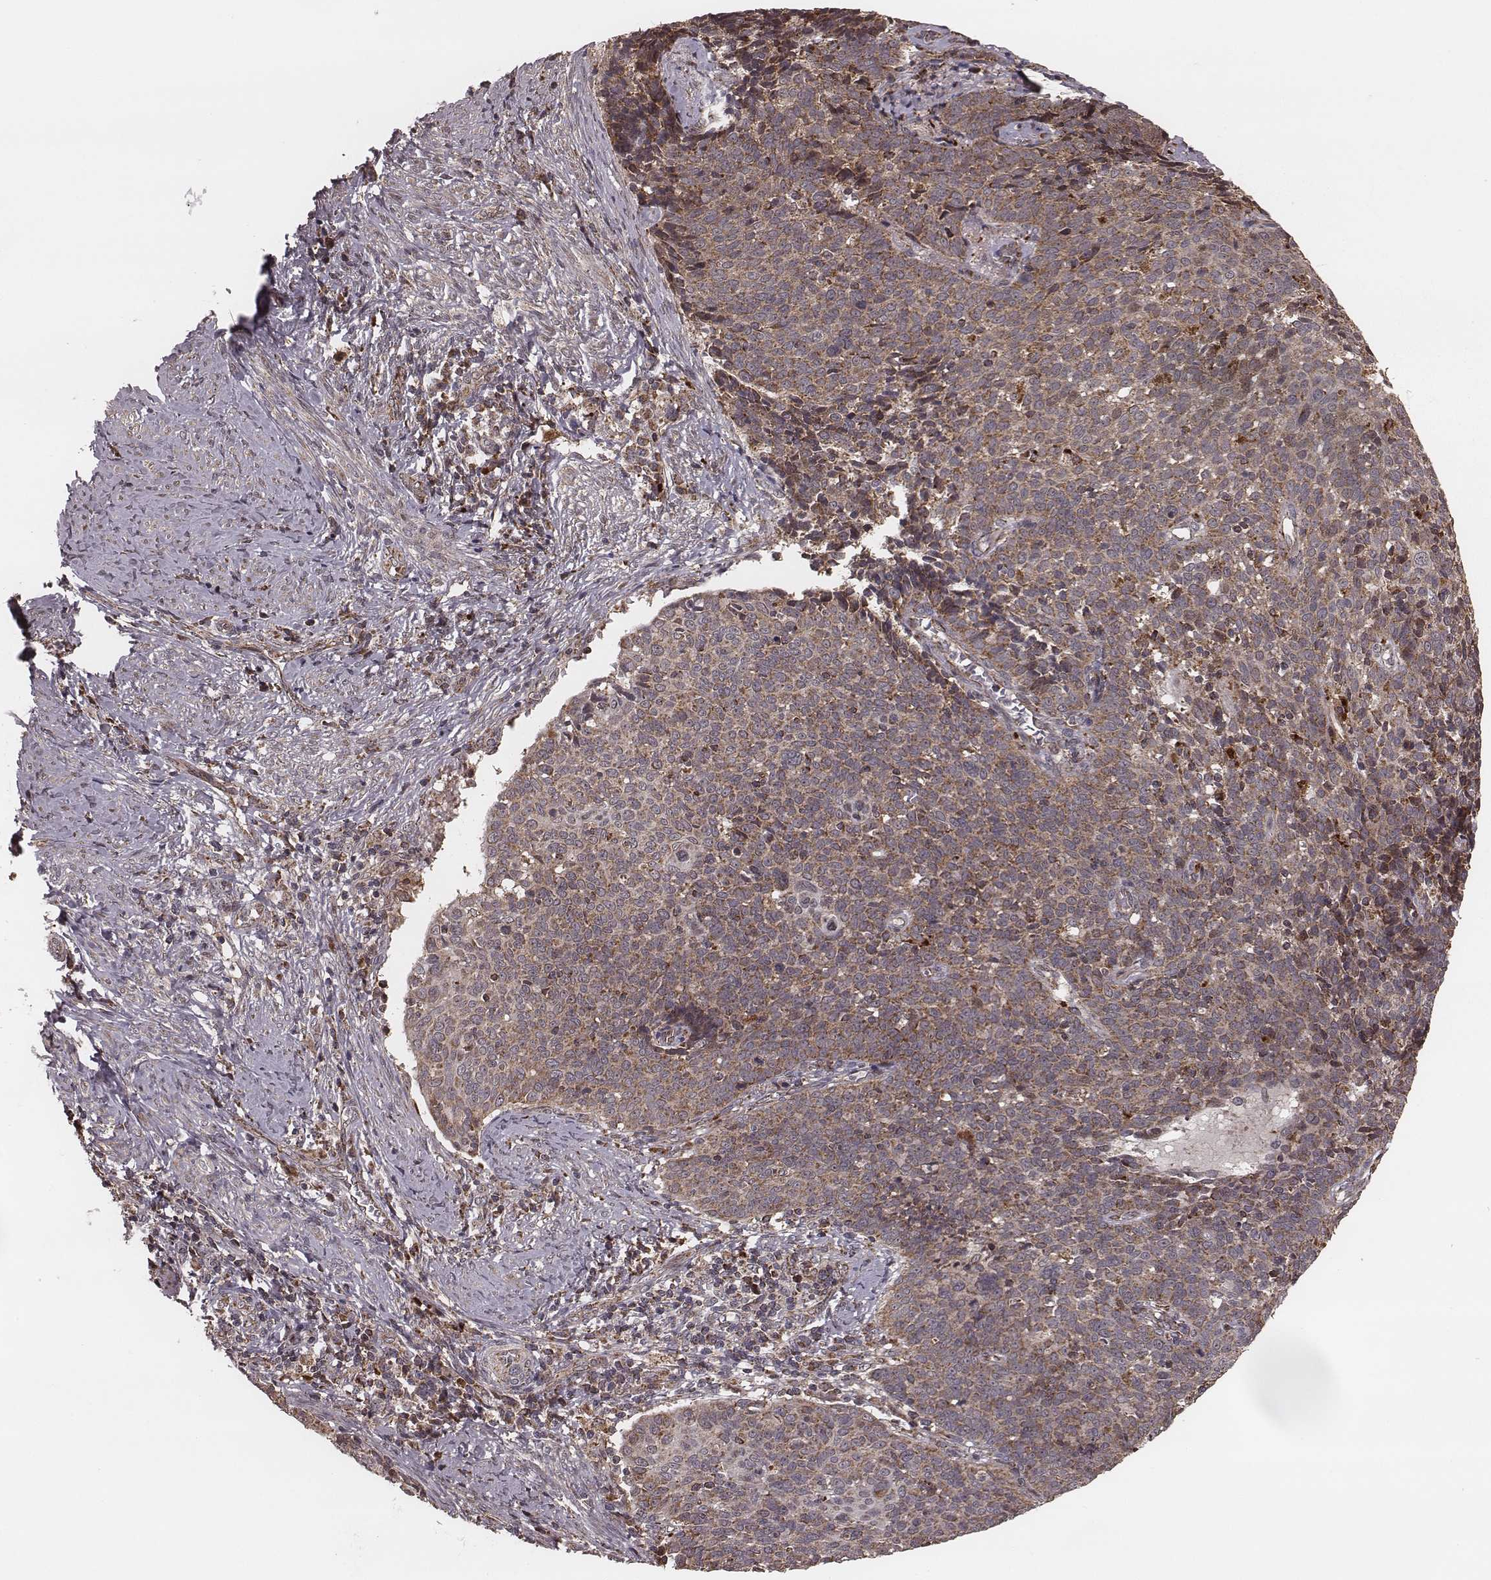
{"staining": {"intensity": "moderate", "quantity": ">75%", "location": "cytoplasmic/membranous"}, "tissue": "cervical cancer", "cell_type": "Tumor cells", "image_type": "cancer", "snomed": [{"axis": "morphology", "description": "Squamous cell carcinoma, NOS"}, {"axis": "topography", "description": "Cervix"}], "caption": "A brown stain labels moderate cytoplasmic/membranous expression of a protein in cervical cancer tumor cells. The staining was performed using DAB, with brown indicating positive protein expression. Nuclei are stained blue with hematoxylin.", "gene": "ZDHHC21", "patient": {"sex": "female", "age": 39}}